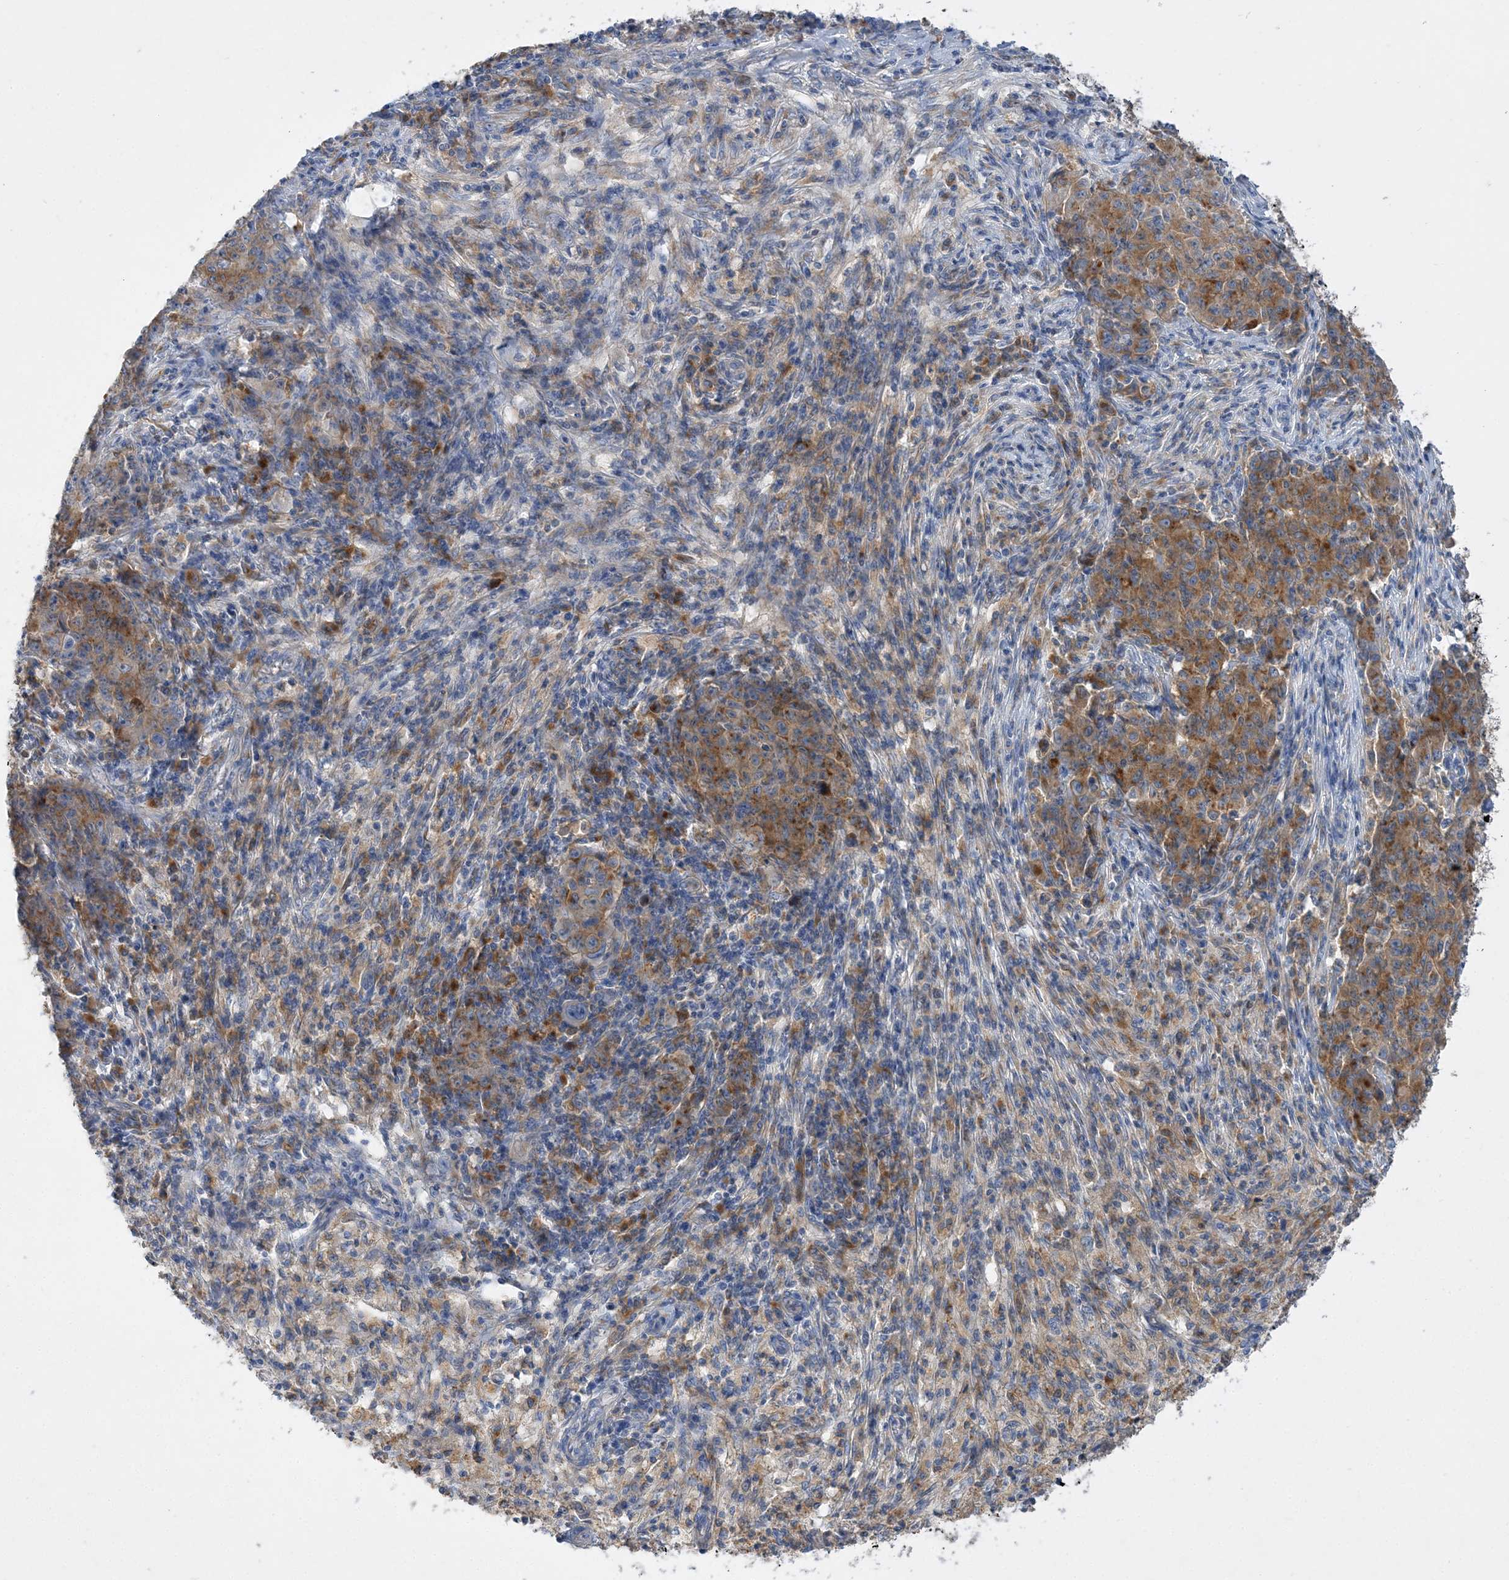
{"staining": {"intensity": "moderate", "quantity": ">75%", "location": "cytoplasmic/membranous"}, "tissue": "ovarian cancer", "cell_type": "Tumor cells", "image_type": "cancer", "snomed": [{"axis": "morphology", "description": "Carcinoma, endometroid"}, {"axis": "topography", "description": "Ovary"}], "caption": "Immunohistochemistry (IHC) of human ovarian cancer displays medium levels of moderate cytoplasmic/membranous expression in approximately >75% of tumor cells.", "gene": "GRINA", "patient": {"sex": "female", "age": 42}}